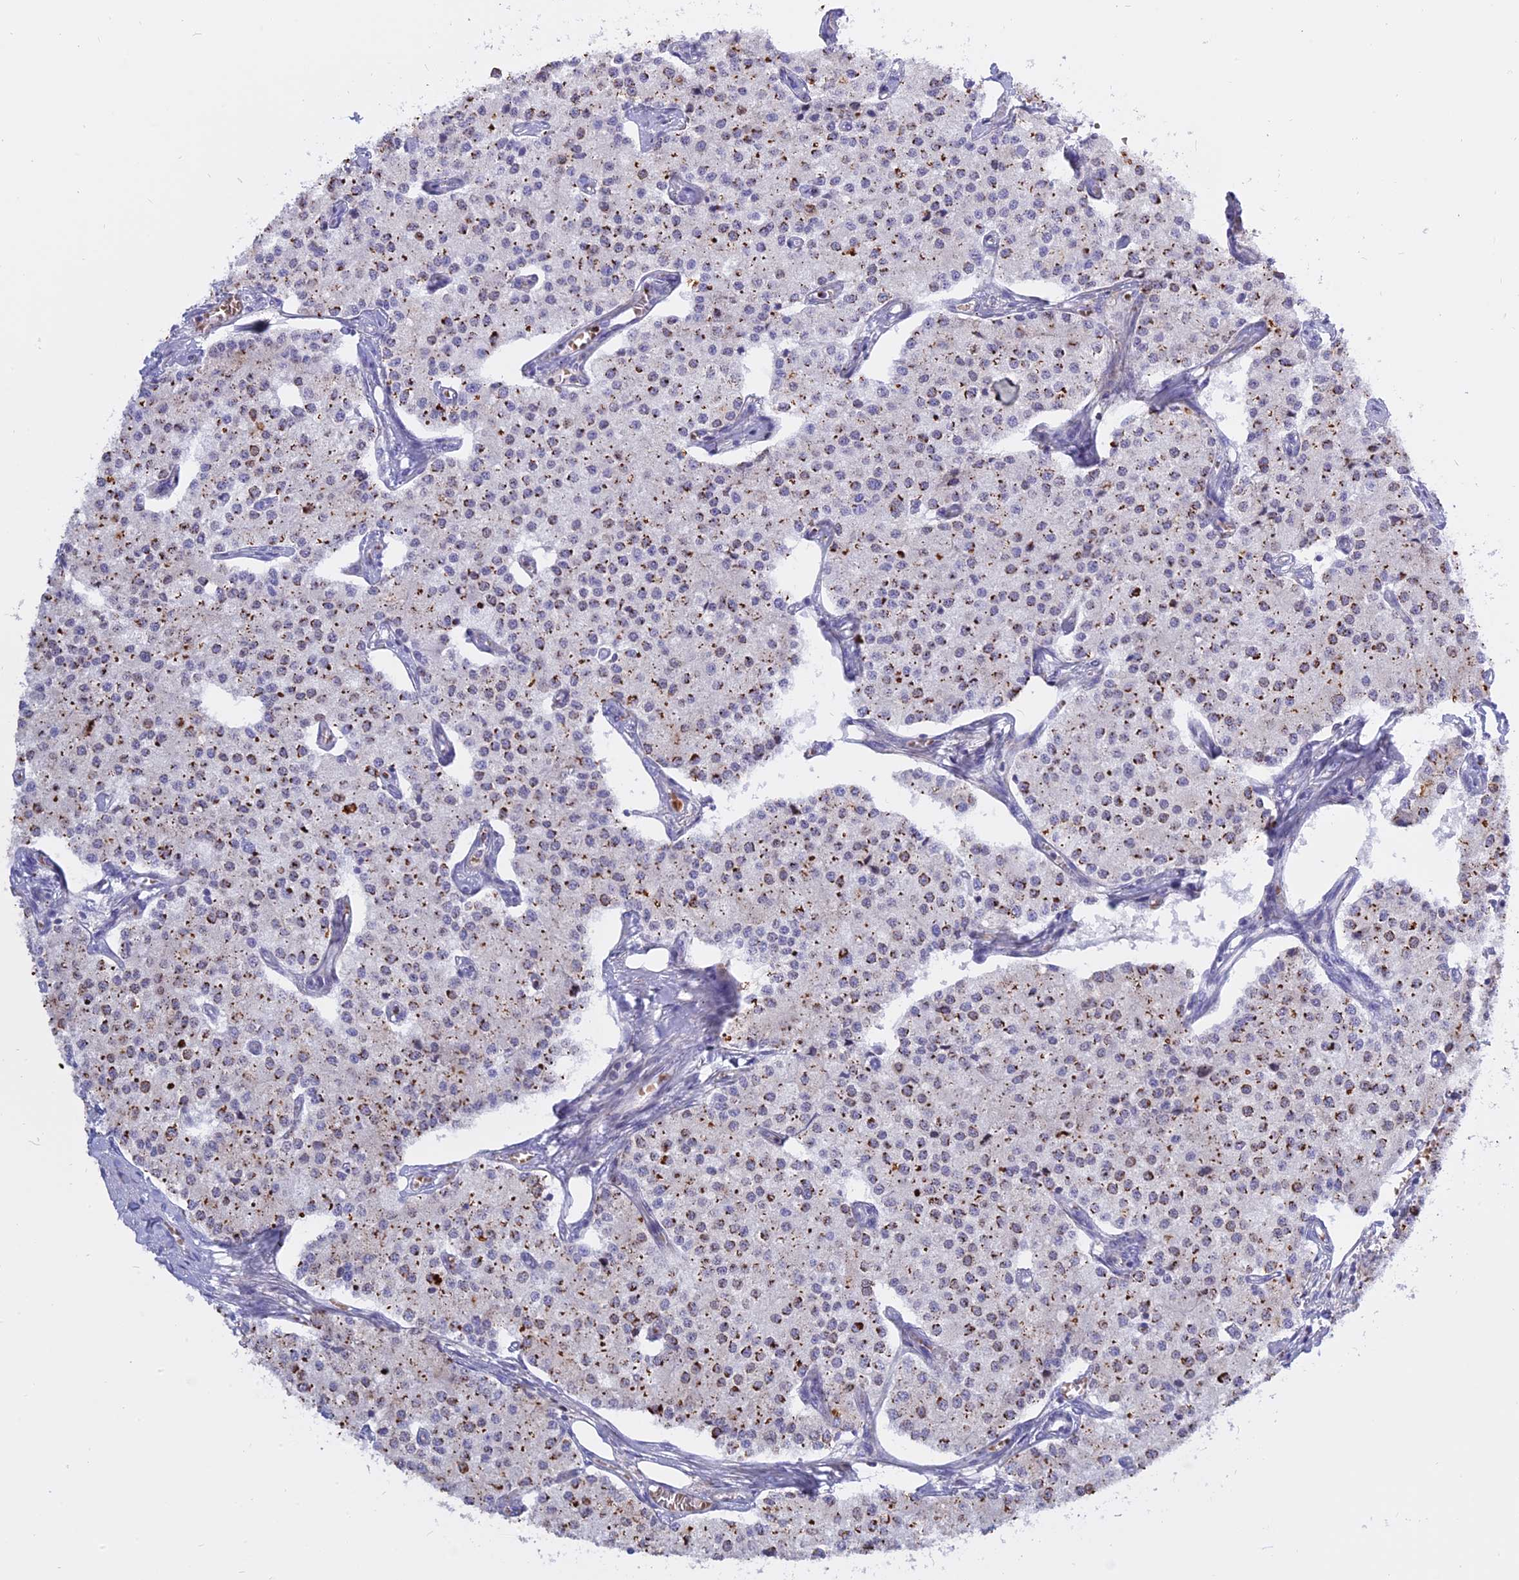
{"staining": {"intensity": "moderate", "quantity": "25%-75%", "location": "cytoplasmic/membranous"}, "tissue": "carcinoid", "cell_type": "Tumor cells", "image_type": "cancer", "snomed": [{"axis": "morphology", "description": "Carcinoid, malignant, NOS"}, {"axis": "topography", "description": "Colon"}], "caption": "The immunohistochemical stain shows moderate cytoplasmic/membranous positivity in tumor cells of carcinoid (malignant) tissue.", "gene": "MBD3L1", "patient": {"sex": "female", "age": 52}}